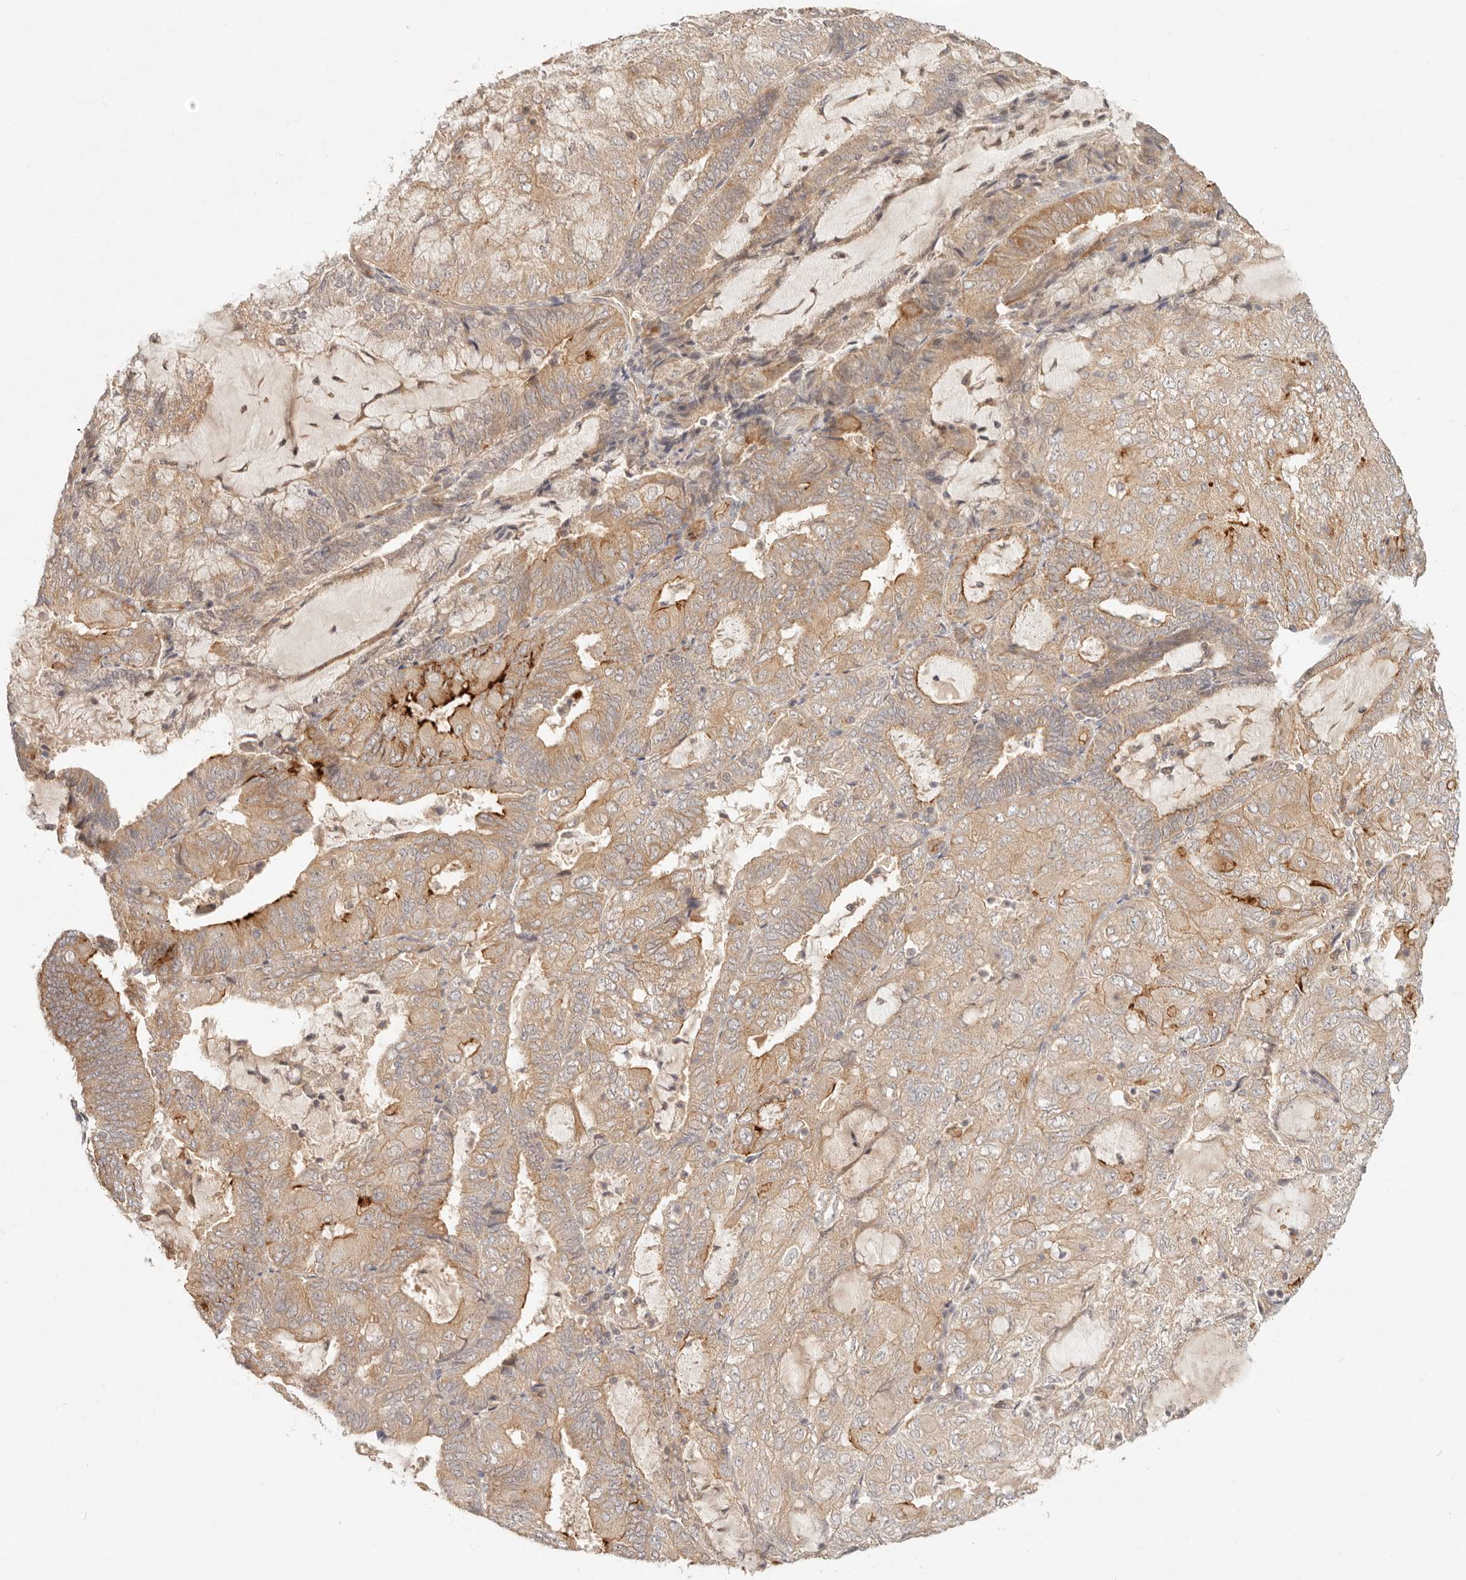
{"staining": {"intensity": "moderate", "quantity": ">75%", "location": "cytoplasmic/membranous"}, "tissue": "endometrial cancer", "cell_type": "Tumor cells", "image_type": "cancer", "snomed": [{"axis": "morphology", "description": "Adenocarcinoma, NOS"}, {"axis": "topography", "description": "Endometrium"}], "caption": "This is a micrograph of IHC staining of endometrial cancer, which shows moderate expression in the cytoplasmic/membranous of tumor cells.", "gene": "PPP1R3B", "patient": {"sex": "female", "age": 81}}